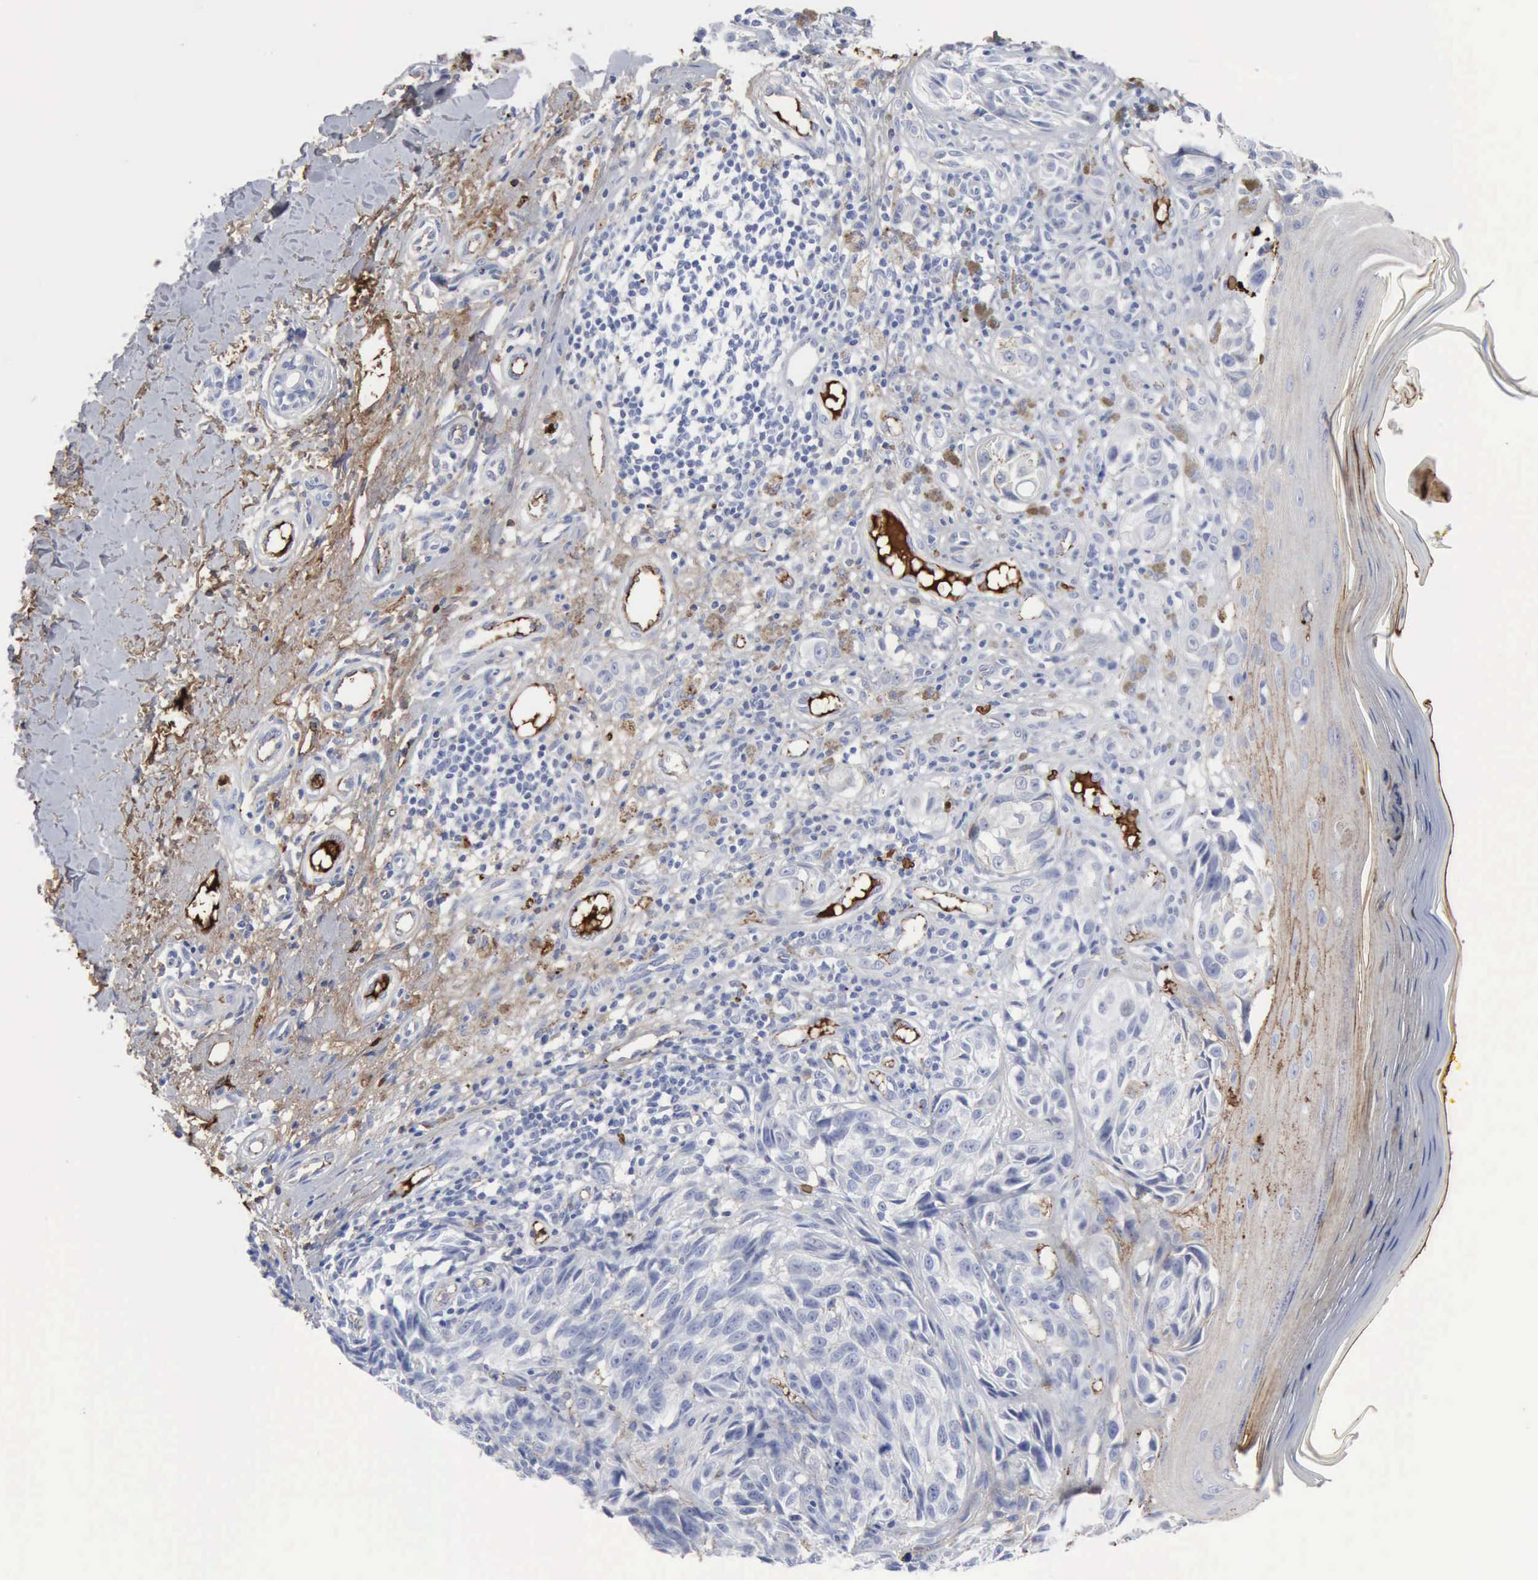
{"staining": {"intensity": "negative", "quantity": "none", "location": "none"}, "tissue": "melanoma", "cell_type": "Tumor cells", "image_type": "cancer", "snomed": [{"axis": "morphology", "description": "Malignant melanoma, NOS"}, {"axis": "topography", "description": "Skin"}], "caption": "DAB immunohistochemical staining of melanoma displays no significant positivity in tumor cells.", "gene": "C4BPA", "patient": {"sex": "male", "age": 67}}